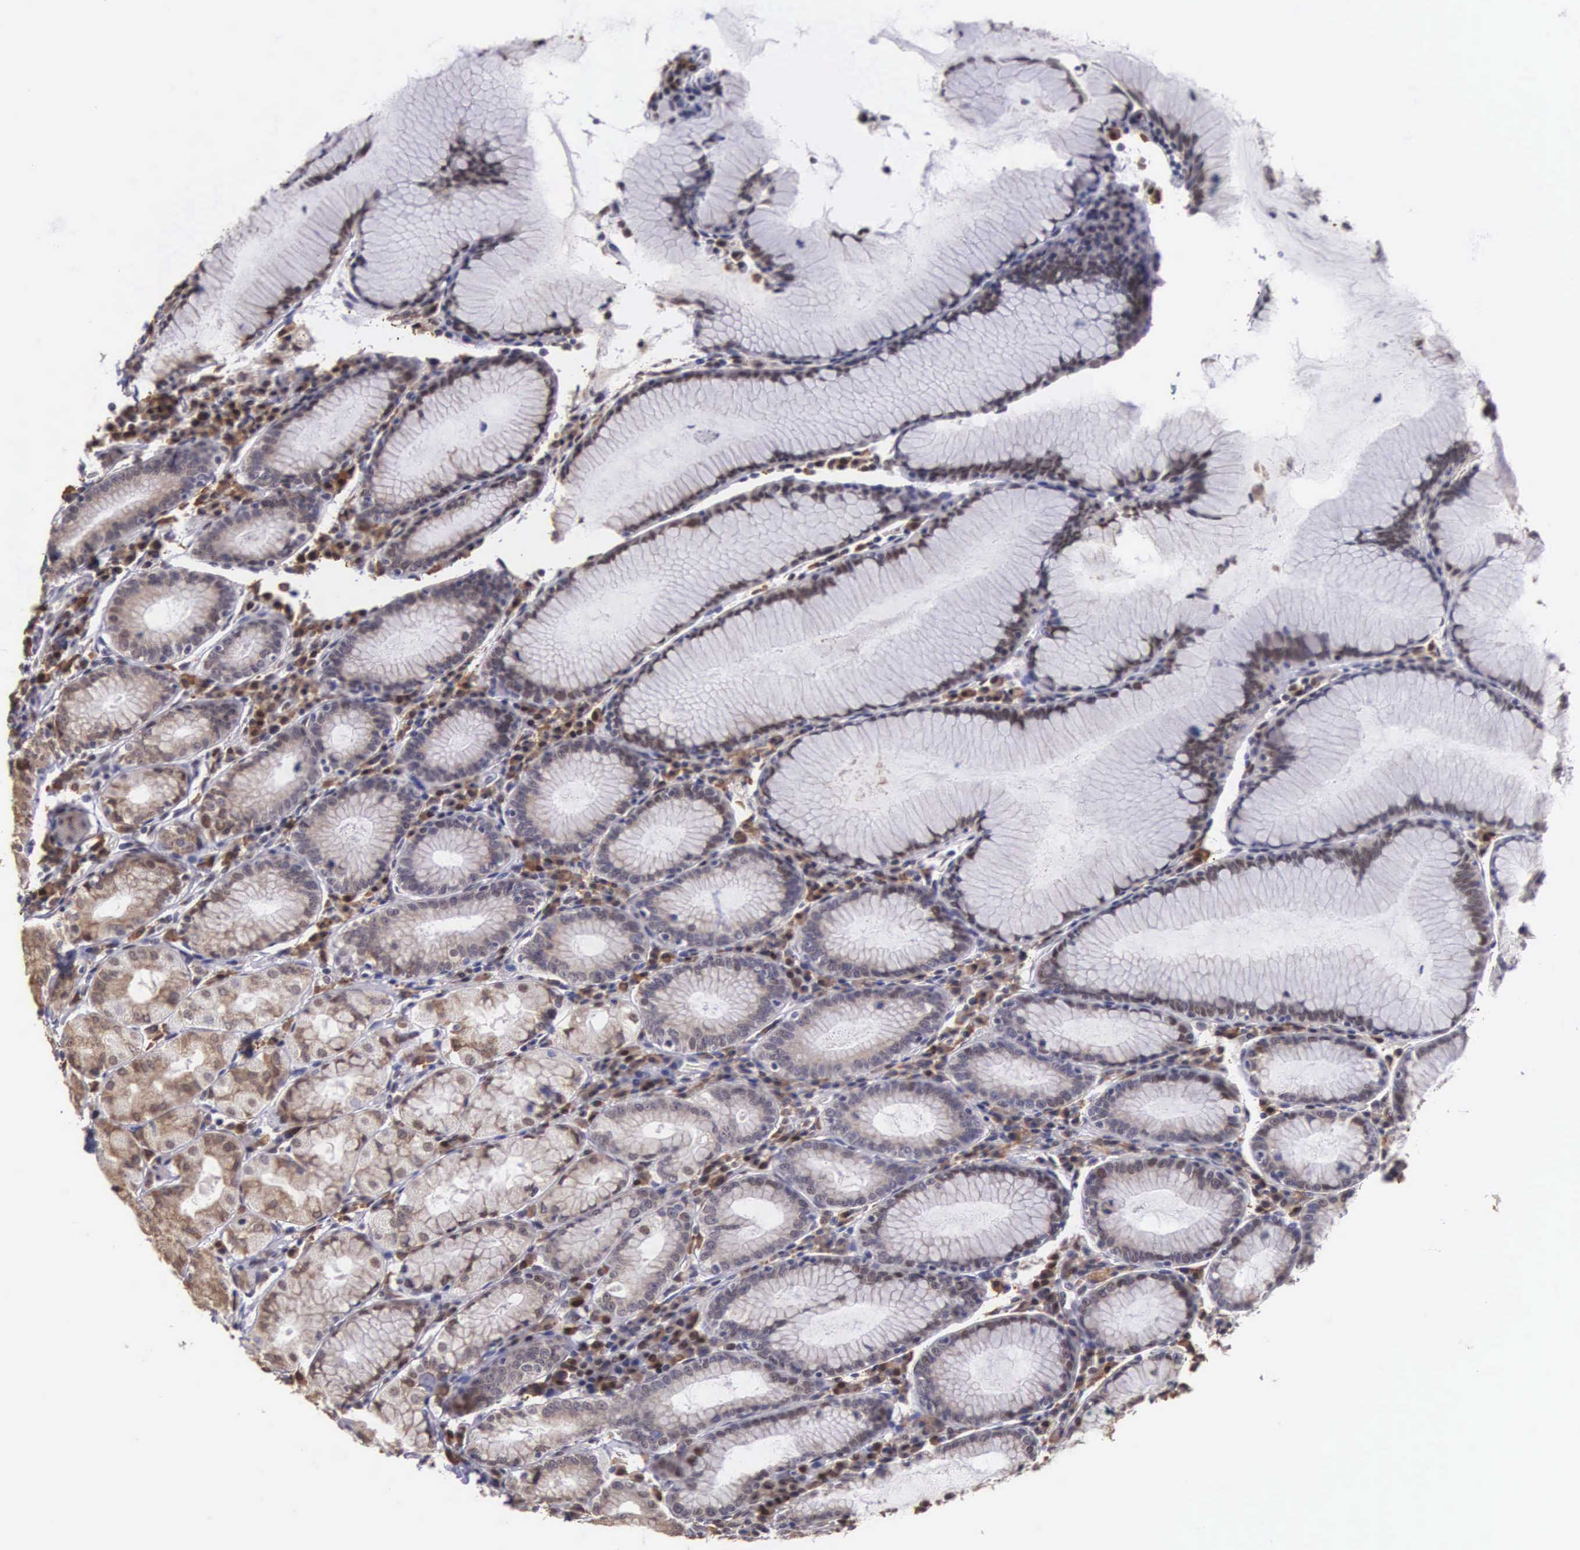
{"staining": {"intensity": "weak", "quantity": "25%-75%", "location": "cytoplasmic/membranous"}, "tissue": "stomach", "cell_type": "Glandular cells", "image_type": "normal", "snomed": [{"axis": "morphology", "description": "Normal tissue, NOS"}, {"axis": "topography", "description": "Stomach, lower"}], "caption": "High-power microscopy captured an immunohistochemistry photomicrograph of unremarkable stomach, revealing weak cytoplasmic/membranous expression in about 25%-75% of glandular cells. (DAB IHC, brown staining for protein, blue staining for nuclei).", "gene": "SLC25A21", "patient": {"sex": "female", "age": 43}}